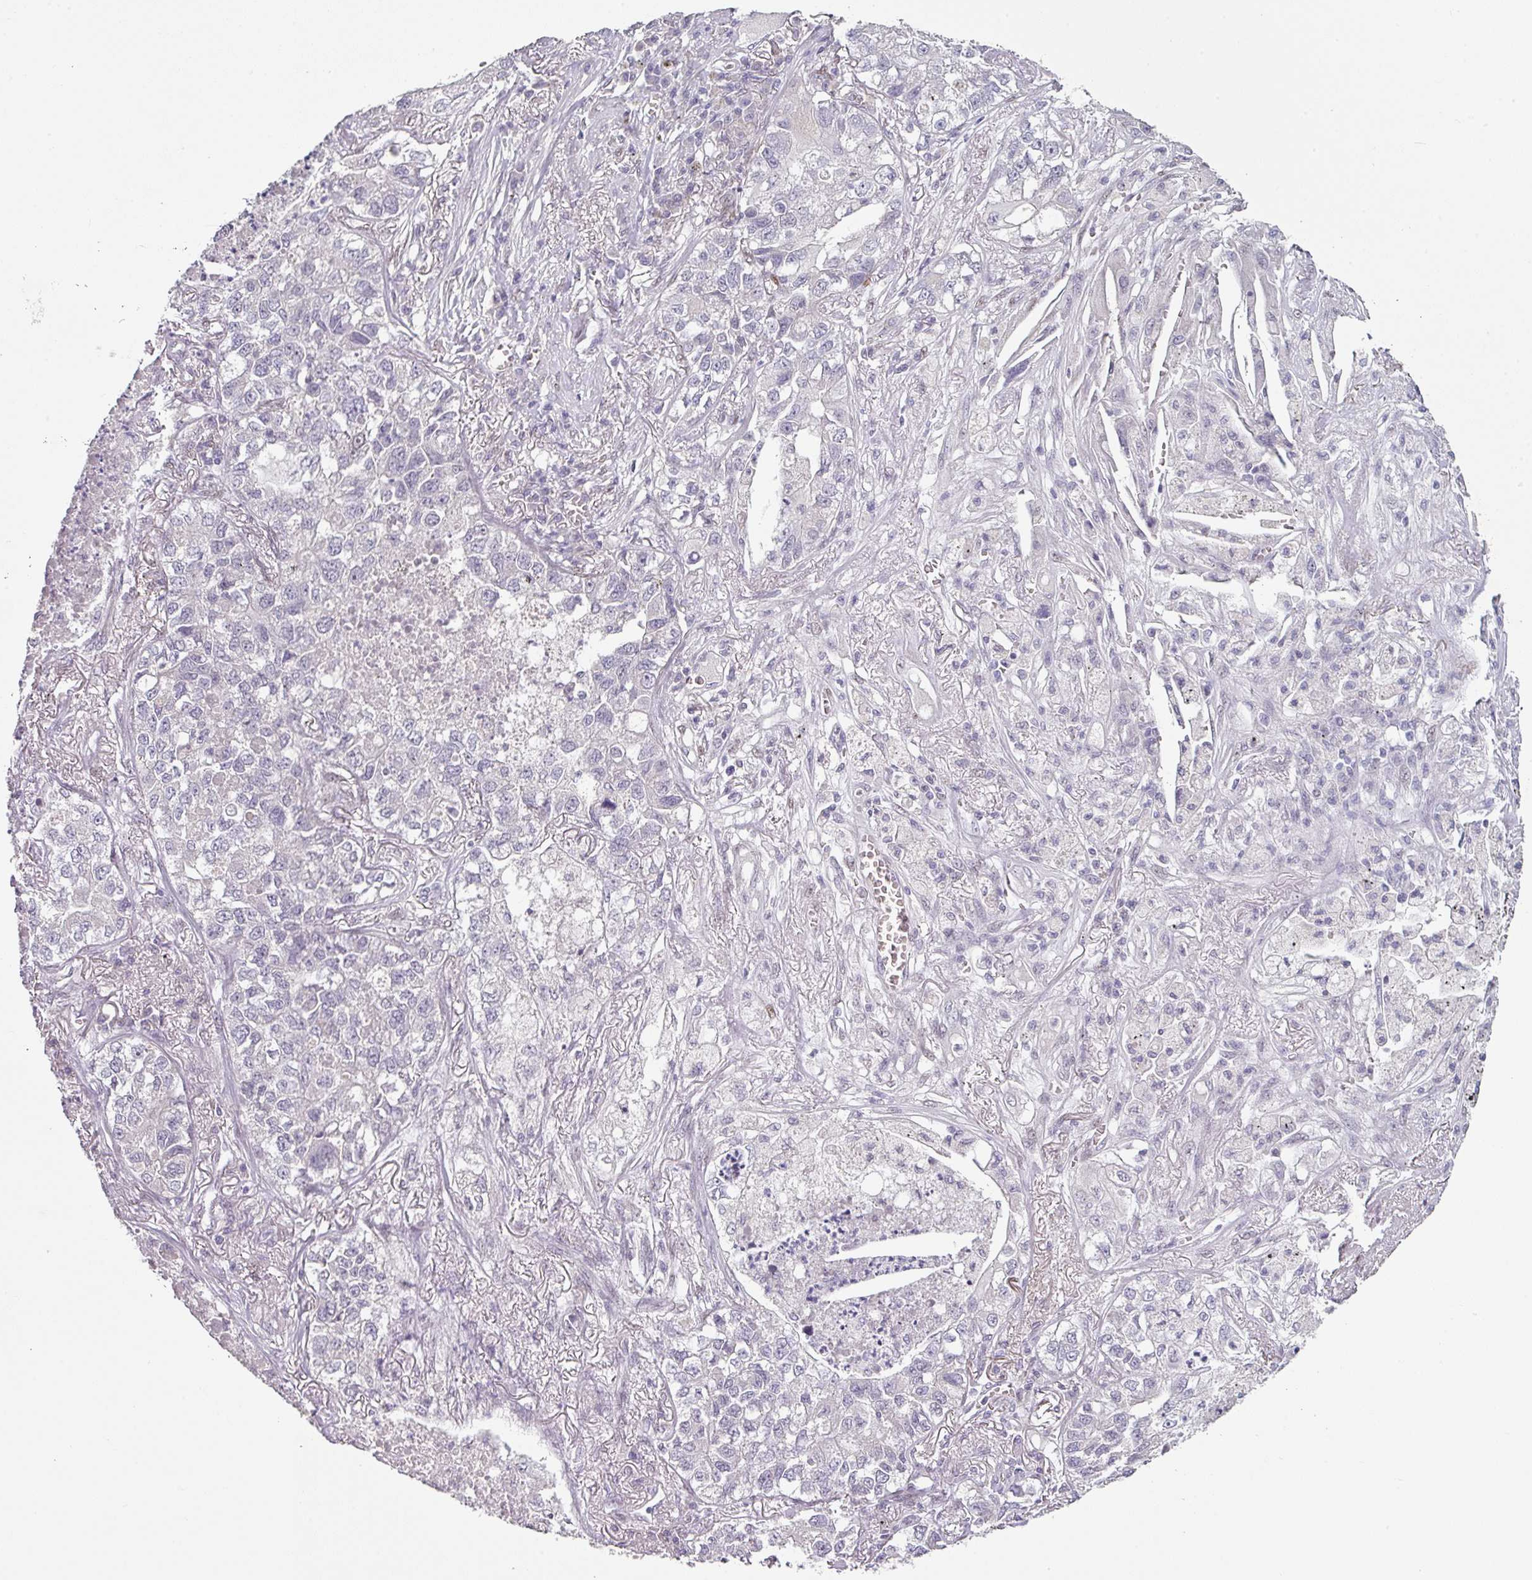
{"staining": {"intensity": "negative", "quantity": "none", "location": "none"}, "tissue": "lung cancer", "cell_type": "Tumor cells", "image_type": "cancer", "snomed": [{"axis": "morphology", "description": "Adenocarcinoma, NOS"}, {"axis": "topography", "description": "Lung"}], "caption": "Image shows no protein positivity in tumor cells of lung cancer (adenocarcinoma) tissue. (Brightfield microscopy of DAB IHC at high magnification).", "gene": "ELK1", "patient": {"sex": "male", "age": 49}}